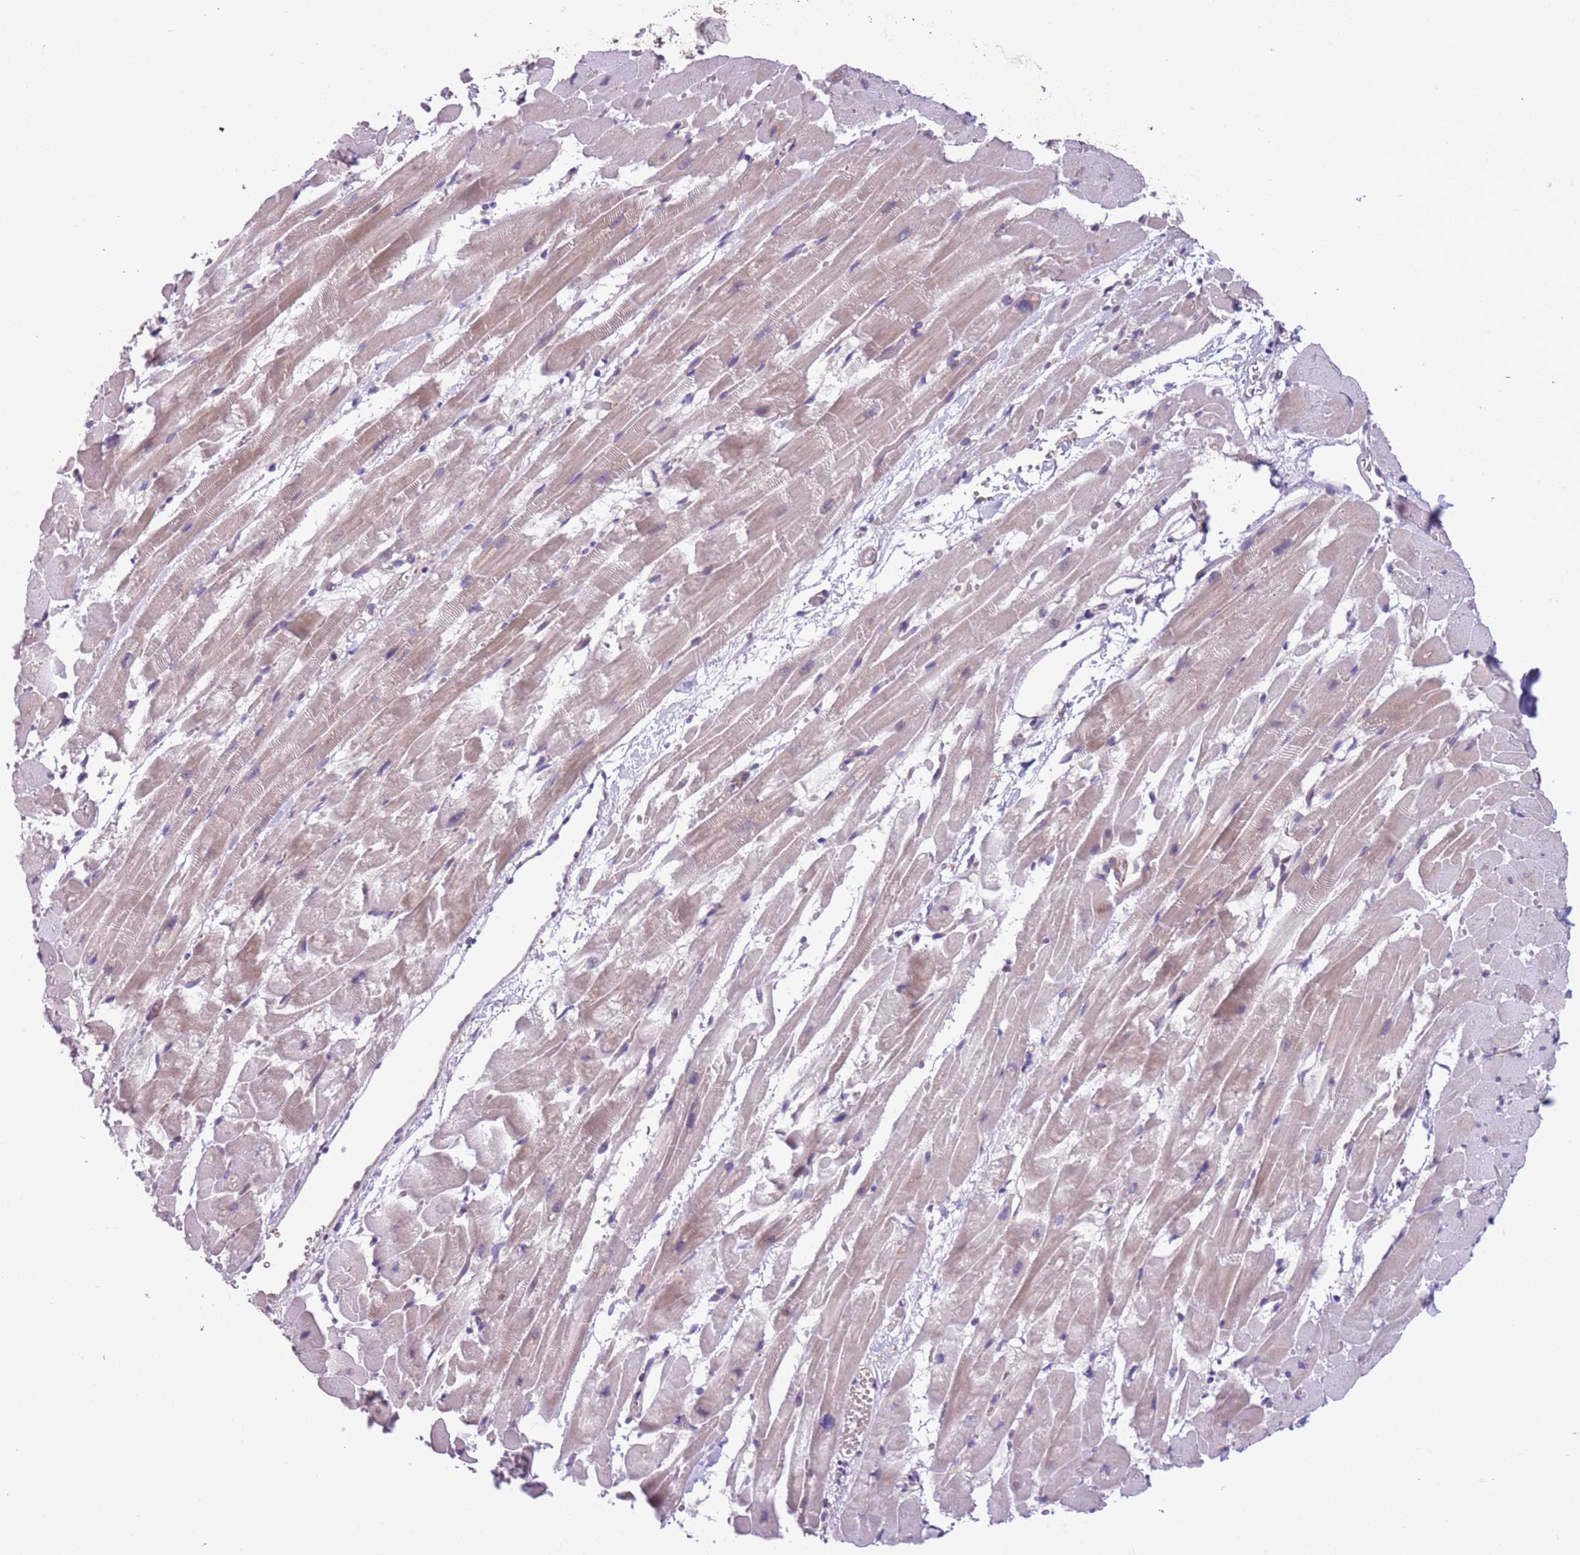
{"staining": {"intensity": "negative", "quantity": "none", "location": "none"}, "tissue": "heart muscle", "cell_type": "Cardiomyocytes", "image_type": "normal", "snomed": [{"axis": "morphology", "description": "Normal tissue, NOS"}, {"axis": "topography", "description": "Heart"}], "caption": "Heart muscle stained for a protein using immunohistochemistry (IHC) shows no staining cardiomyocytes.", "gene": "JAML", "patient": {"sex": "male", "age": 37}}